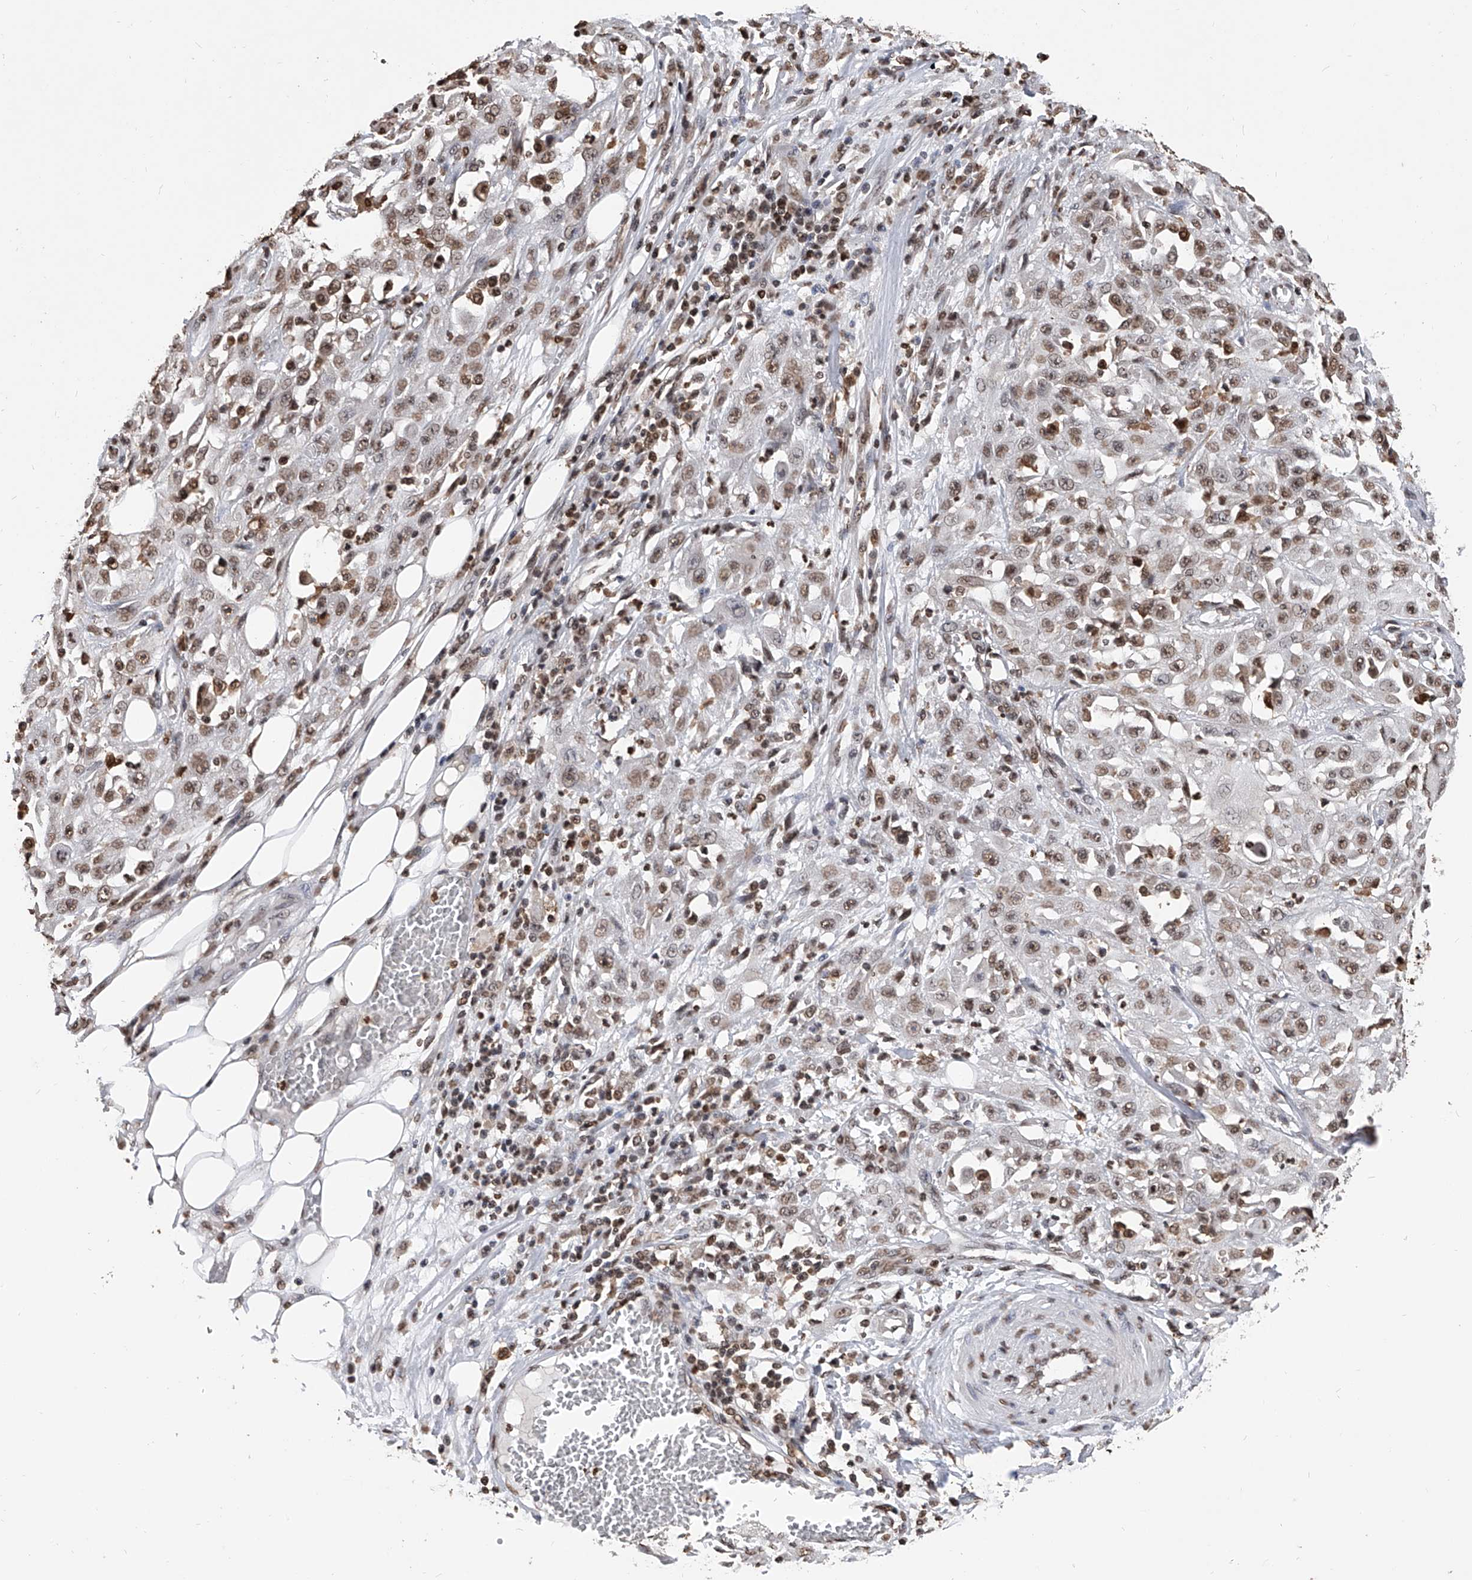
{"staining": {"intensity": "moderate", "quantity": ">75%", "location": "nuclear"}, "tissue": "skin cancer", "cell_type": "Tumor cells", "image_type": "cancer", "snomed": [{"axis": "morphology", "description": "Squamous cell carcinoma, NOS"}, {"axis": "morphology", "description": "Squamous cell carcinoma, metastatic, NOS"}, {"axis": "topography", "description": "Skin"}, {"axis": "topography", "description": "Lymph node"}], "caption": "Tumor cells show medium levels of moderate nuclear staining in about >75% of cells in metastatic squamous cell carcinoma (skin).", "gene": "CFAP410", "patient": {"sex": "male", "age": 75}}